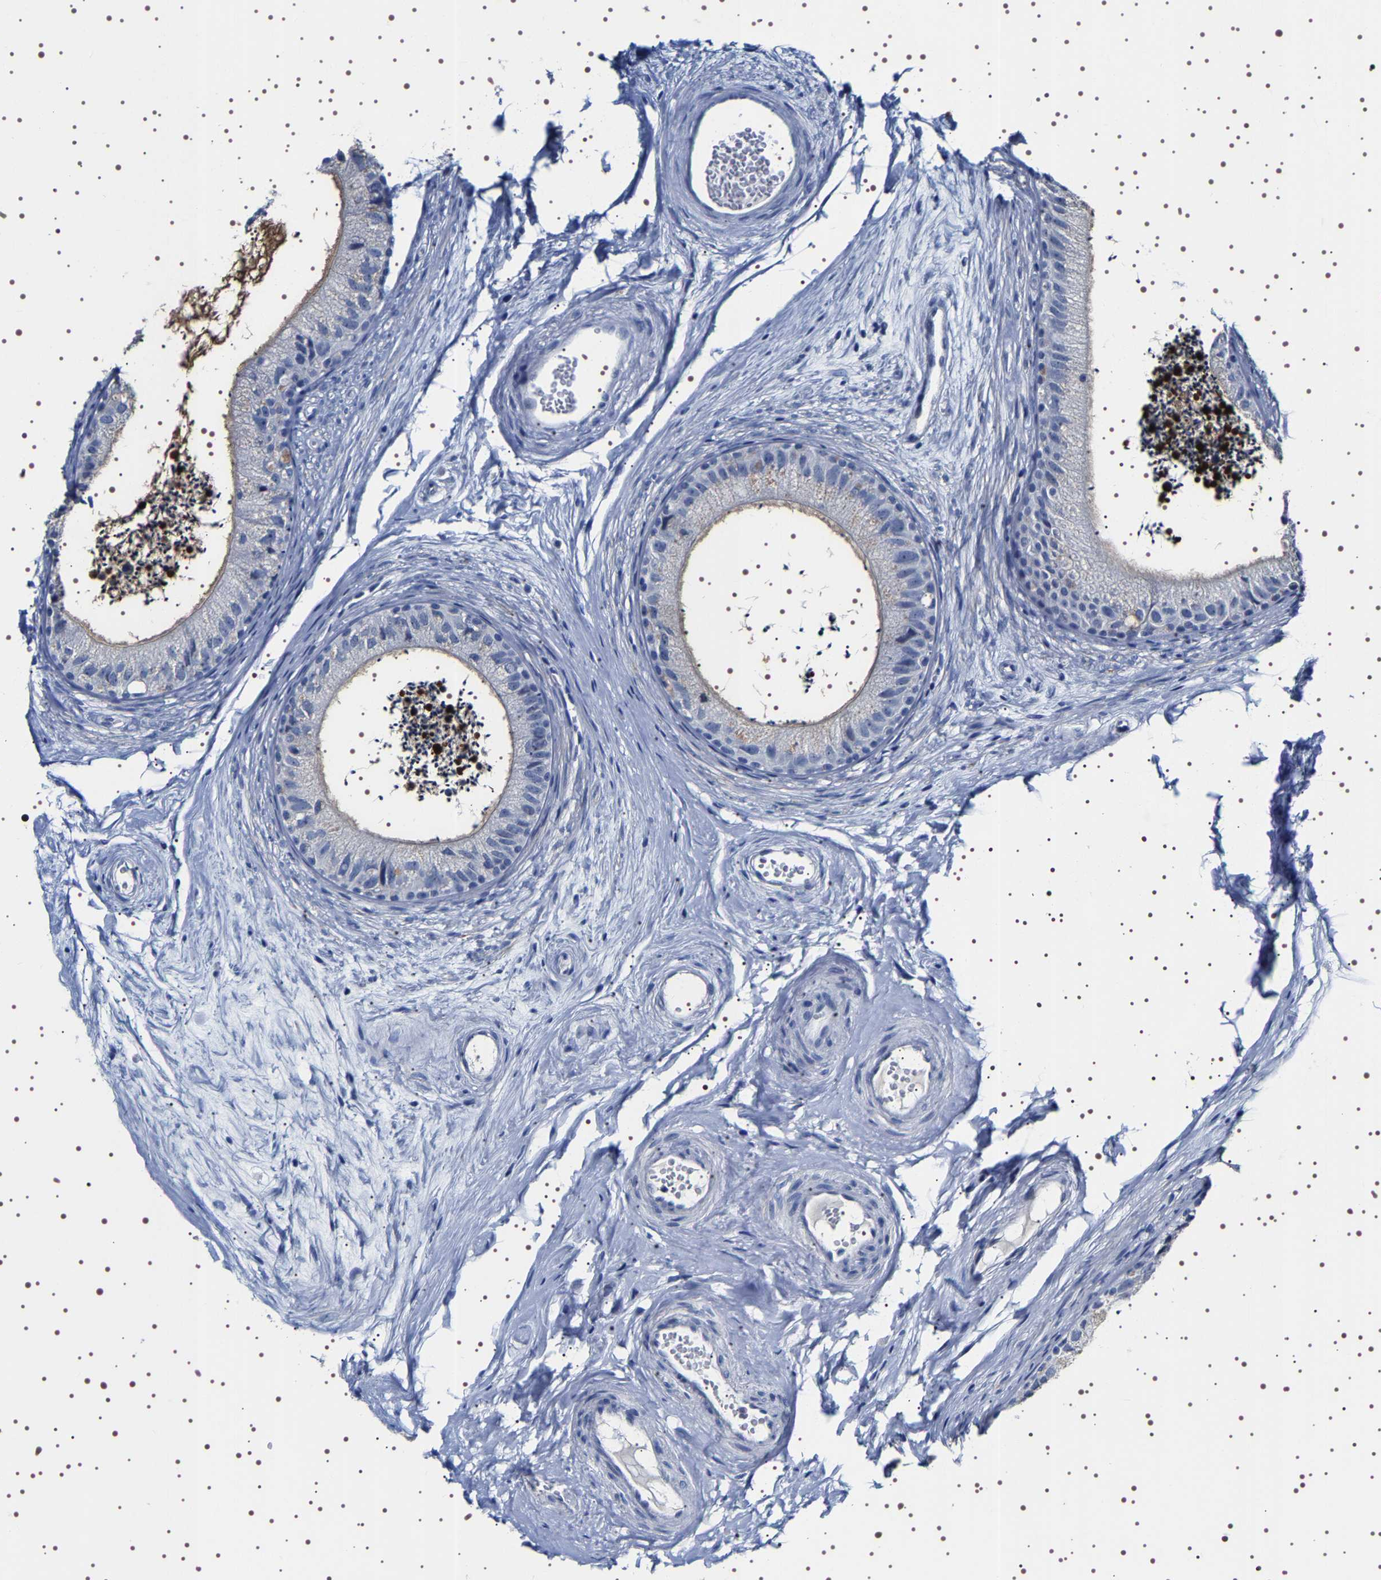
{"staining": {"intensity": "moderate", "quantity": "<25%", "location": "cytoplasmic/membranous"}, "tissue": "epididymis", "cell_type": "Glandular cells", "image_type": "normal", "snomed": [{"axis": "morphology", "description": "Normal tissue, NOS"}, {"axis": "topography", "description": "Epididymis"}], "caption": "Immunohistochemical staining of normal human epididymis shows <25% levels of moderate cytoplasmic/membranous protein positivity in approximately <25% of glandular cells.", "gene": "UBQLN3", "patient": {"sex": "male", "age": 56}}